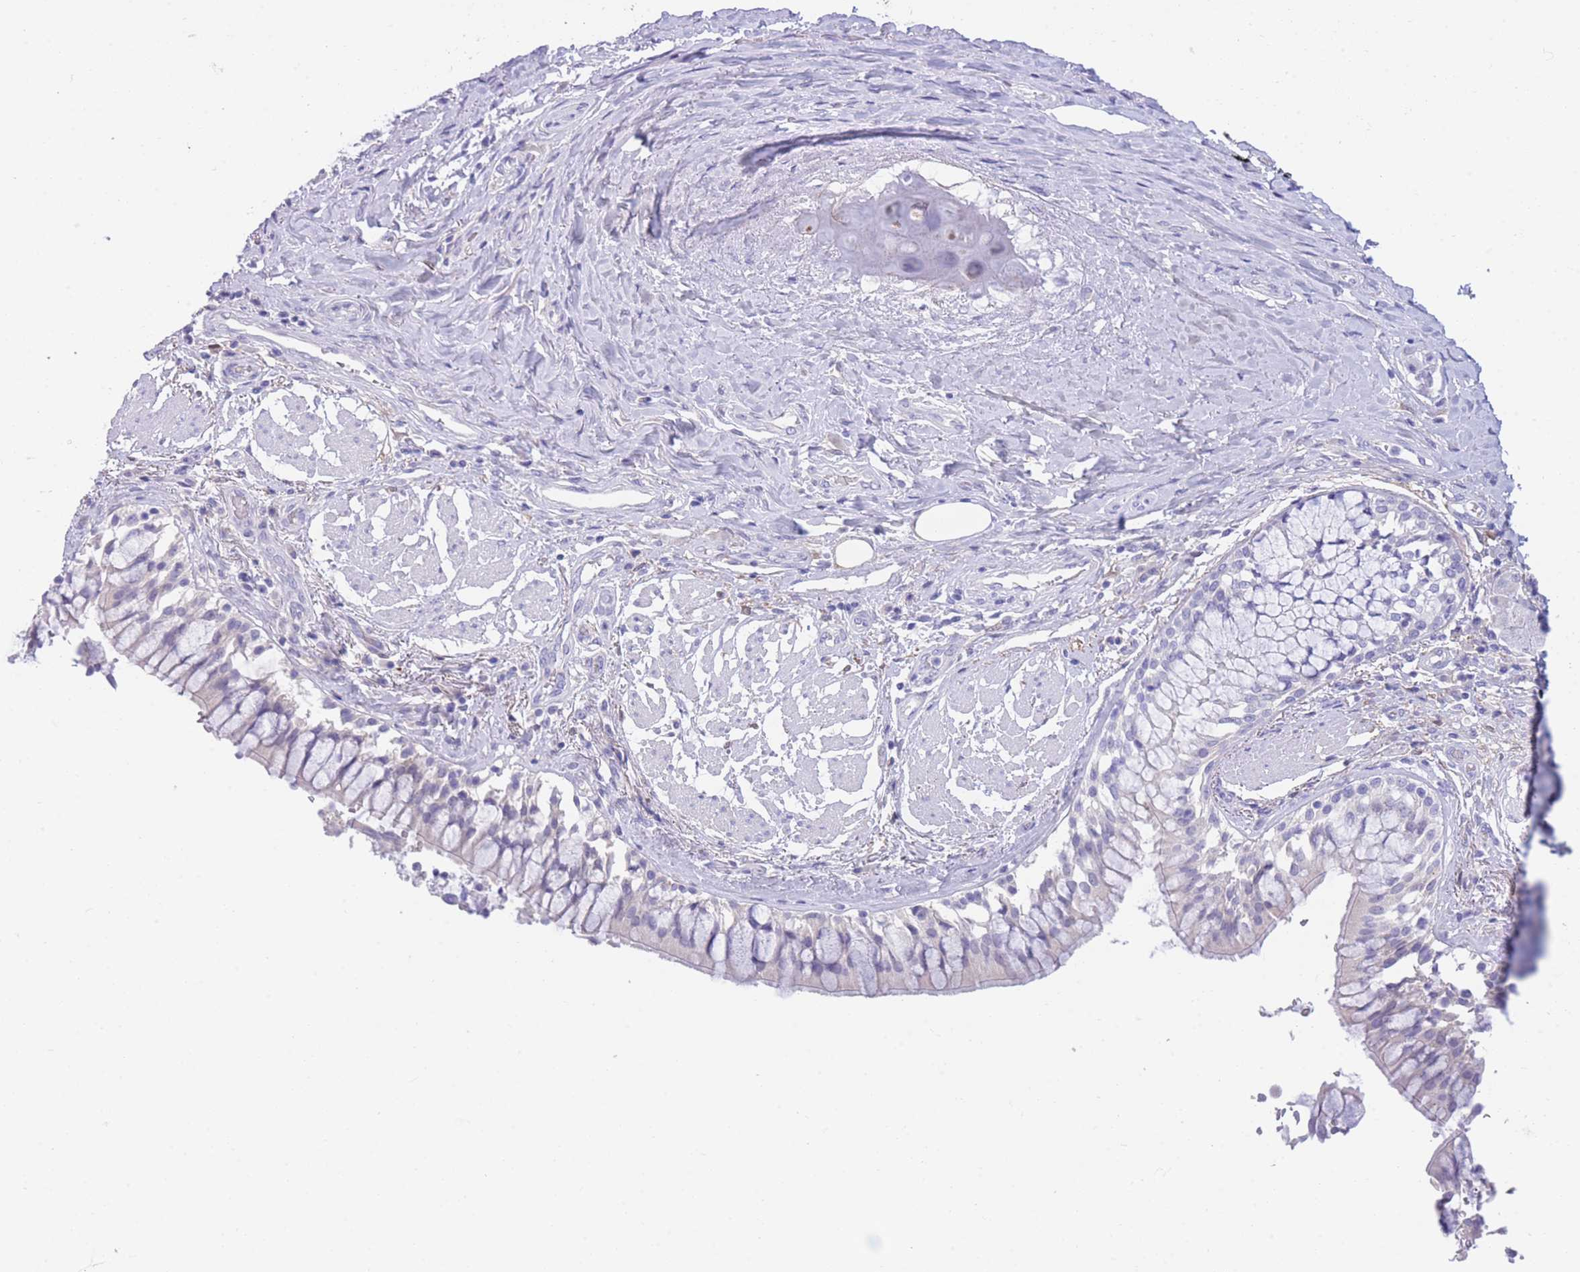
{"staining": {"intensity": "negative", "quantity": "none", "location": "none"}, "tissue": "soft tissue", "cell_type": "Fibroblasts", "image_type": "normal", "snomed": [{"axis": "morphology", "description": "Normal tissue, NOS"}, {"axis": "morphology", "description": "Squamous cell carcinoma, NOS"}, {"axis": "topography", "description": "Bronchus"}, {"axis": "topography", "description": "Lung"}], "caption": "Protein analysis of benign soft tissue displays no significant positivity in fibroblasts.", "gene": "PCDHB3", "patient": {"sex": "male", "age": 64}}